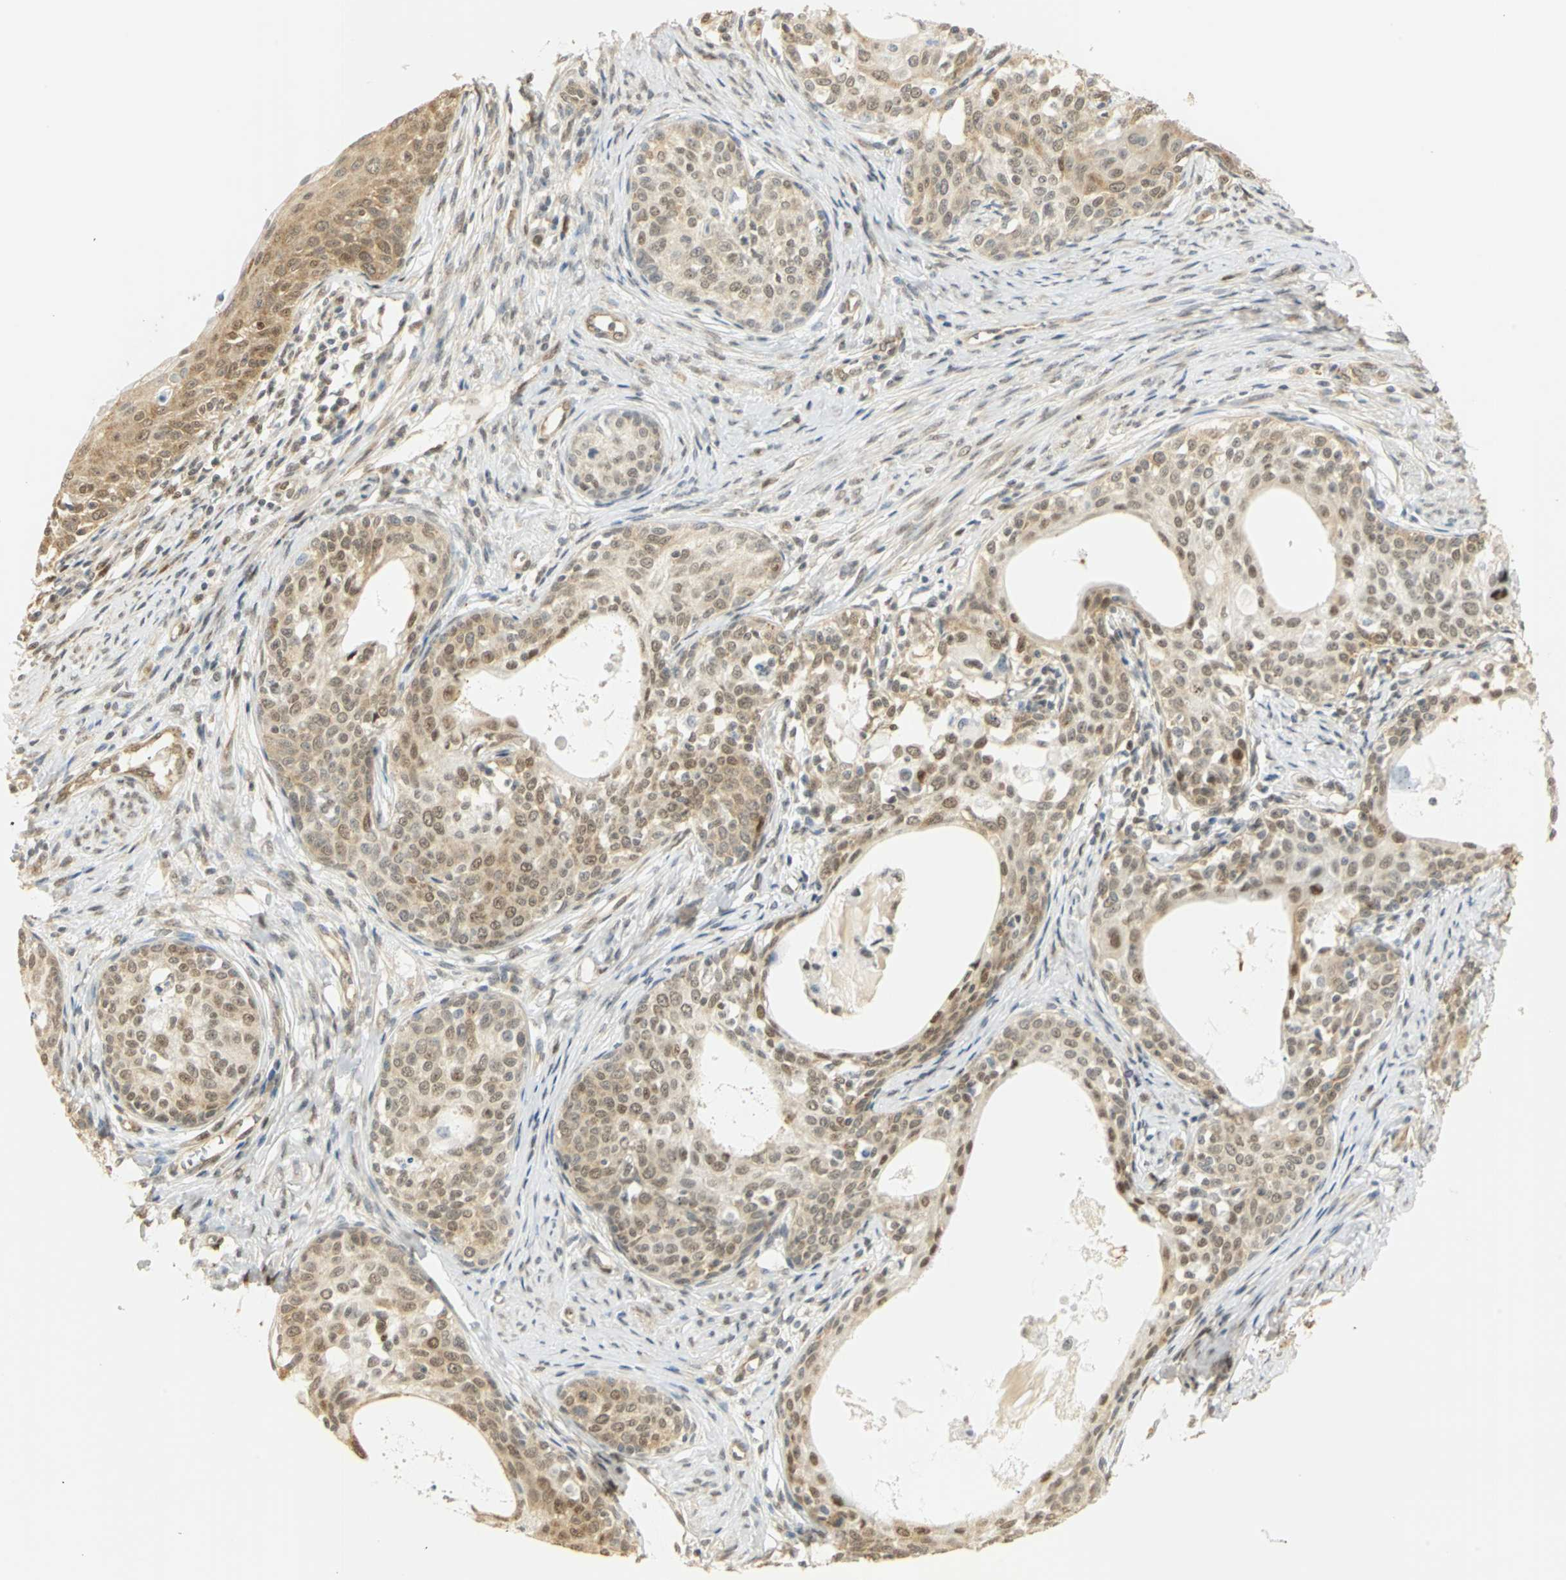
{"staining": {"intensity": "moderate", "quantity": "25%-75%", "location": "cytoplasmic/membranous,nuclear"}, "tissue": "cervical cancer", "cell_type": "Tumor cells", "image_type": "cancer", "snomed": [{"axis": "morphology", "description": "Squamous cell carcinoma, NOS"}, {"axis": "morphology", "description": "Adenocarcinoma, NOS"}, {"axis": "topography", "description": "Cervix"}], "caption": "Cervical adenocarcinoma stained with a protein marker shows moderate staining in tumor cells.", "gene": "DDX5", "patient": {"sex": "female", "age": 52}}